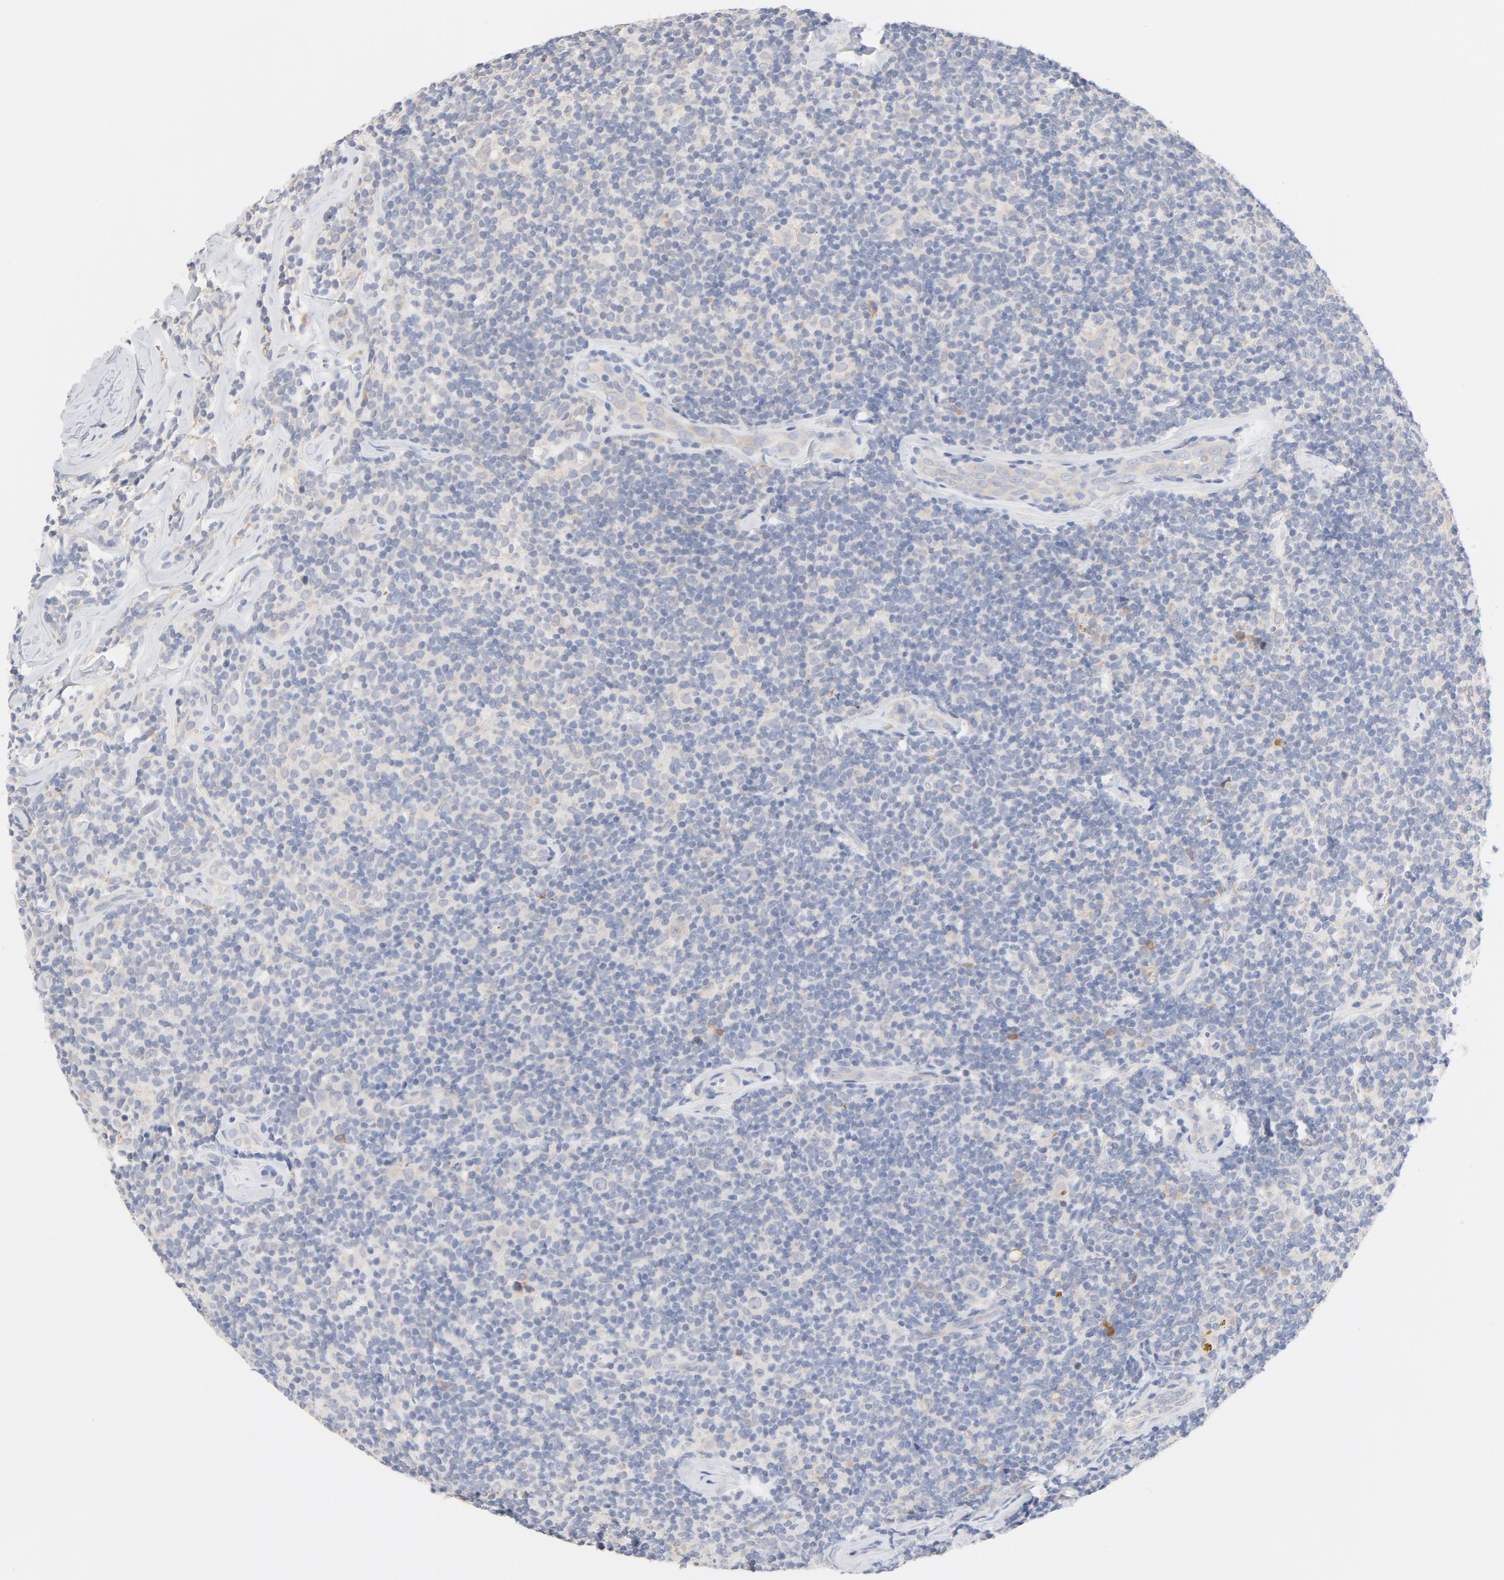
{"staining": {"intensity": "negative", "quantity": "none", "location": "none"}, "tissue": "lymphoma", "cell_type": "Tumor cells", "image_type": "cancer", "snomed": [{"axis": "morphology", "description": "Malignant lymphoma, non-Hodgkin's type, Low grade"}, {"axis": "topography", "description": "Lymph node"}], "caption": "This is an IHC image of human low-grade malignant lymphoma, non-Hodgkin's type. There is no positivity in tumor cells.", "gene": "TLR4", "patient": {"sex": "female", "age": 56}}